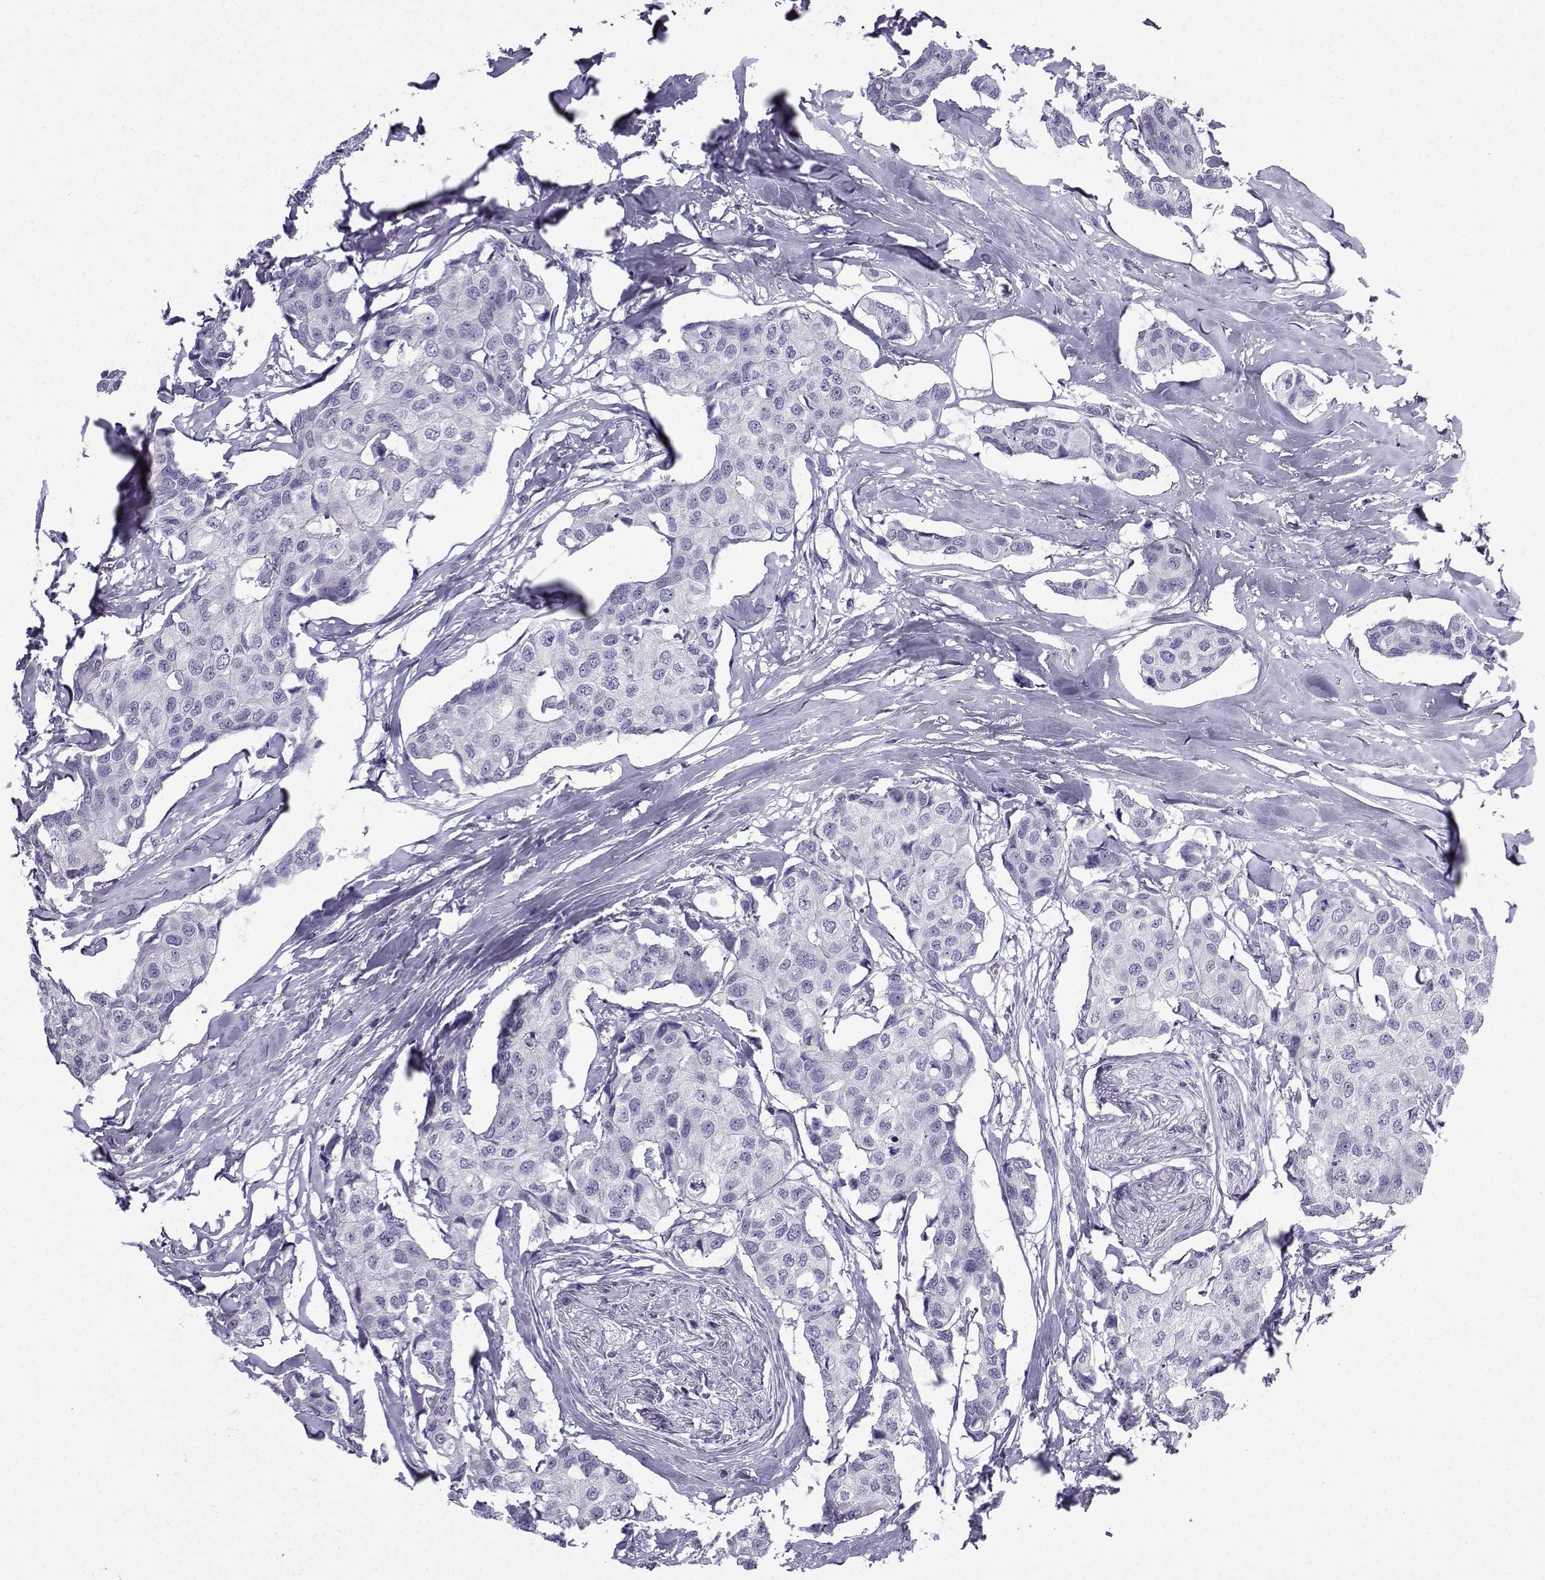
{"staining": {"intensity": "negative", "quantity": "none", "location": "none"}, "tissue": "breast cancer", "cell_type": "Tumor cells", "image_type": "cancer", "snomed": [{"axis": "morphology", "description": "Duct carcinoma"}, {"axis": "topography", "description": "Breast"}], "caption": "Immunohistochemical staining of breast cancer displays no significant positivity in tumor cells.", "gene": "ACRBP", "patient": {"sex": "female", "age": 80}}